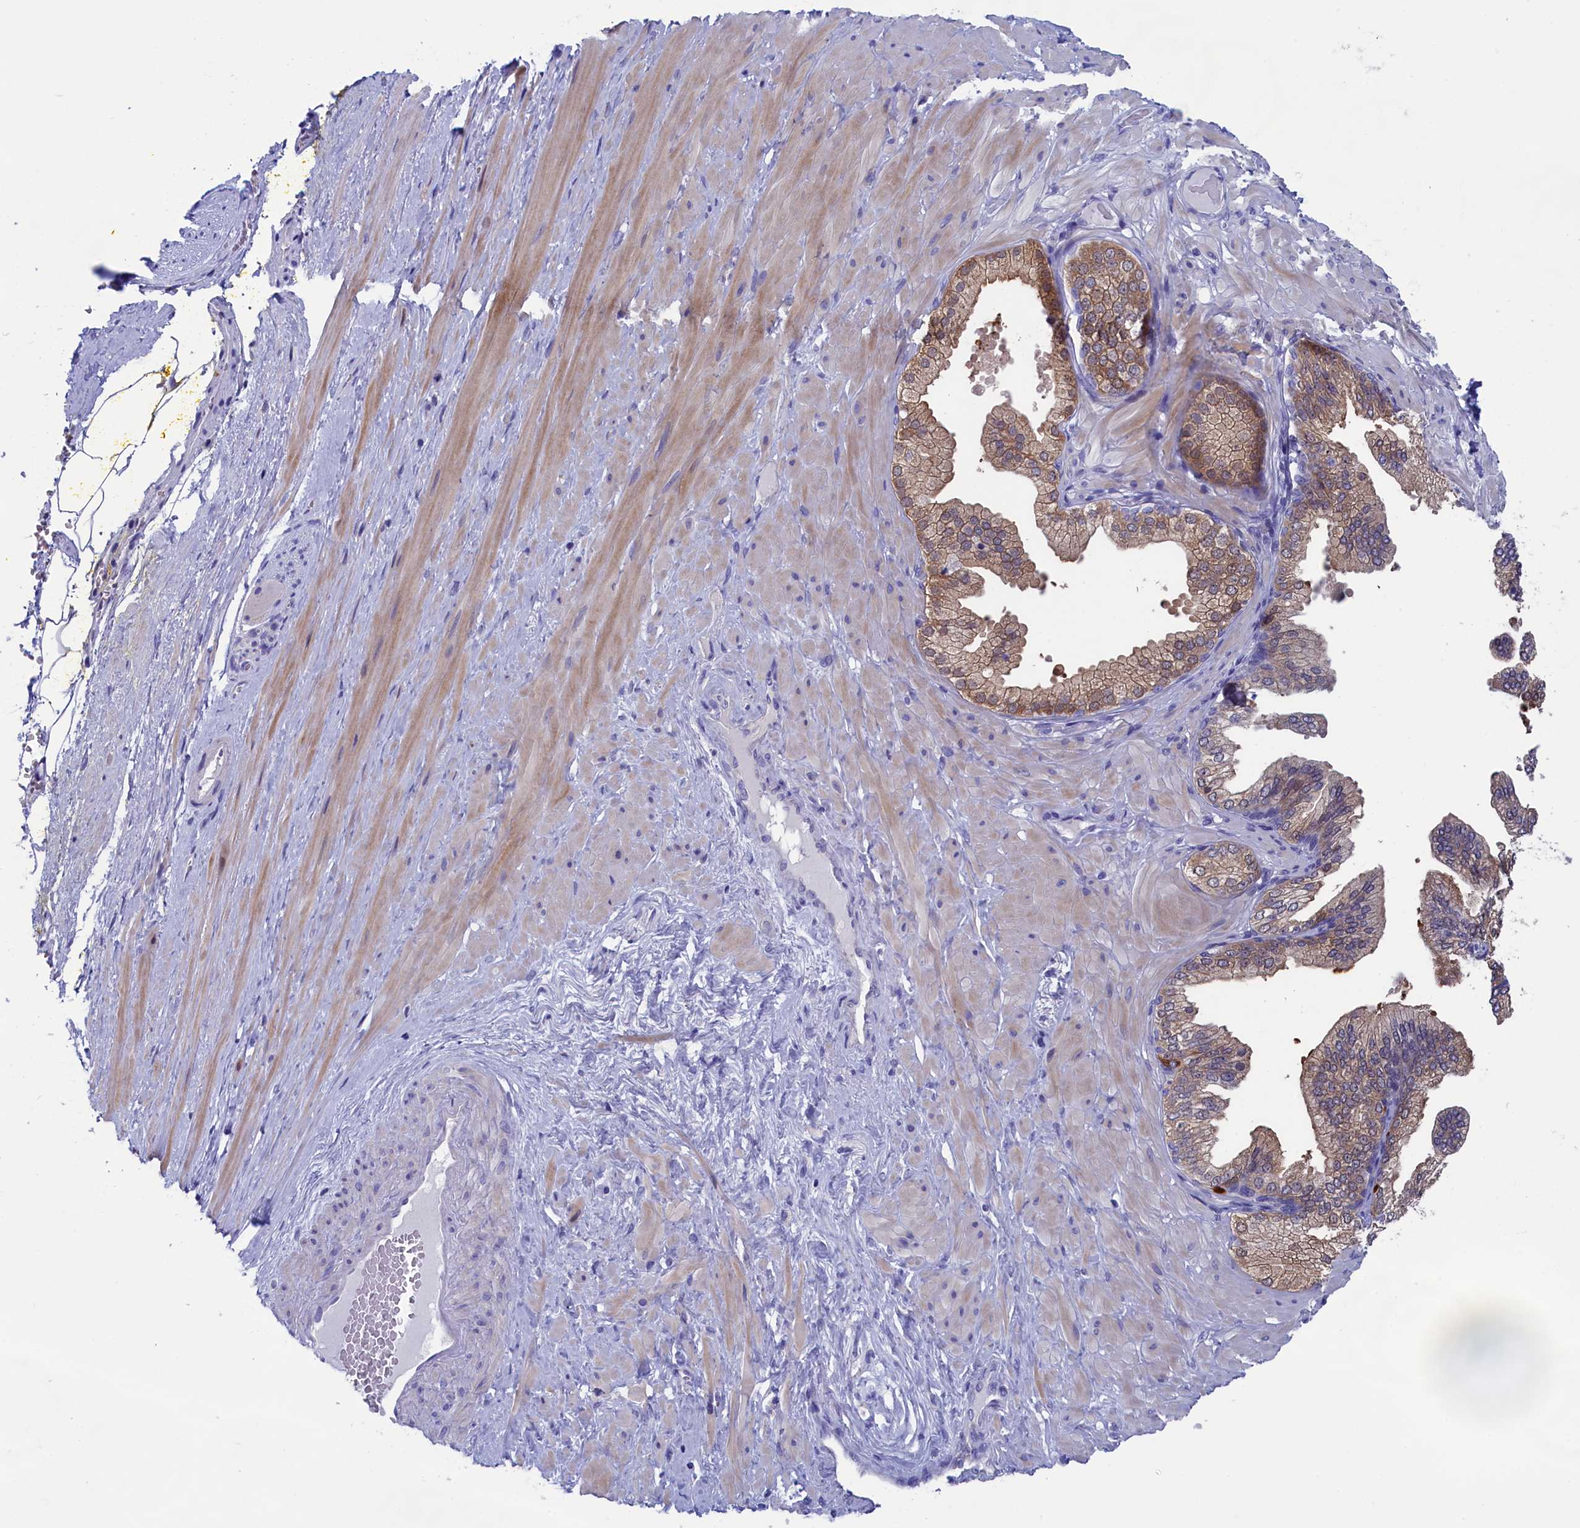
{"staining": {"intensity": "negative", "quantity": "none", "location": "none"}, "tissue": "adipose tissue", "cell_type": "Adipocytes", "image_type": "normal", "snomed": [{"axis": "morphology", "description": "Normal tissue, NOS"}, {"axis": "morphology", "description": "Adenocarcinoma, Low grade"}, {"axis": "topography", "description": "Prostate"}, {"axis": "topography", "description": "Peripheral nerve tissue"}], "caption": "Immunohistochemical staining of unremarkable adipose tissue demonstrates no significant staining in adipocytes.", "gene": "VPS35L", "patient": {"sex": "male", "age": 63}}